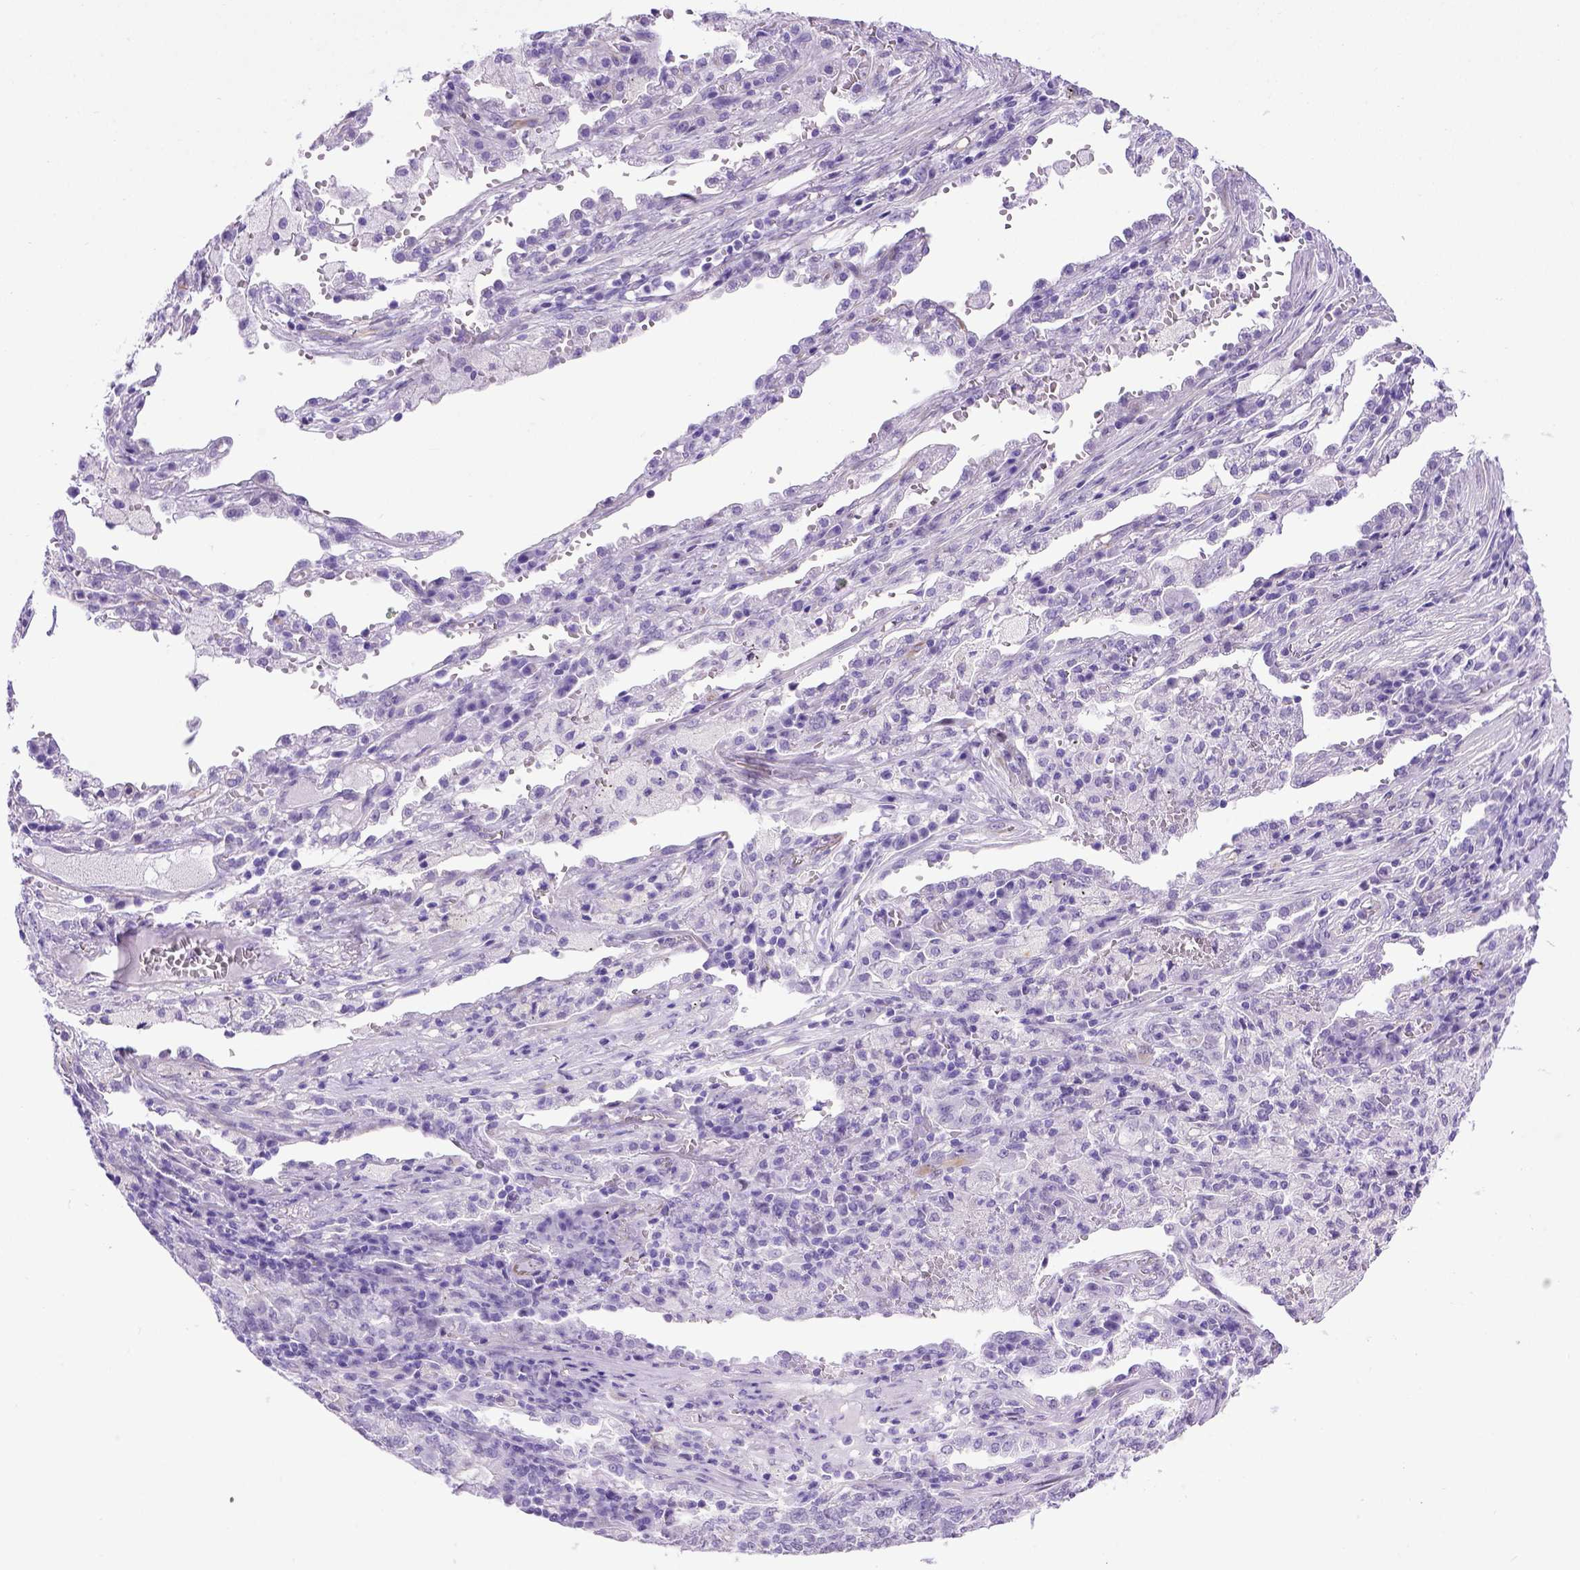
{"staining": {"intensity": "negative", "quantity": "none", "location": "none"}, "tissue": "lung cancer", "cell_type": "Tumor cells", "image_type": "cancer", "snomed": [{"axis": "morphology", "description": "Adenocarcinoma, NOS"}, {"axis": "topography", "description": "Lung"}], "caption": "This is an IHC histopathology image of human lung cancer (adenocarcinoma). There is no expression in tumor cells.", "gene": "ADAM12", "patient": {"sex": "male", "age": 57}}